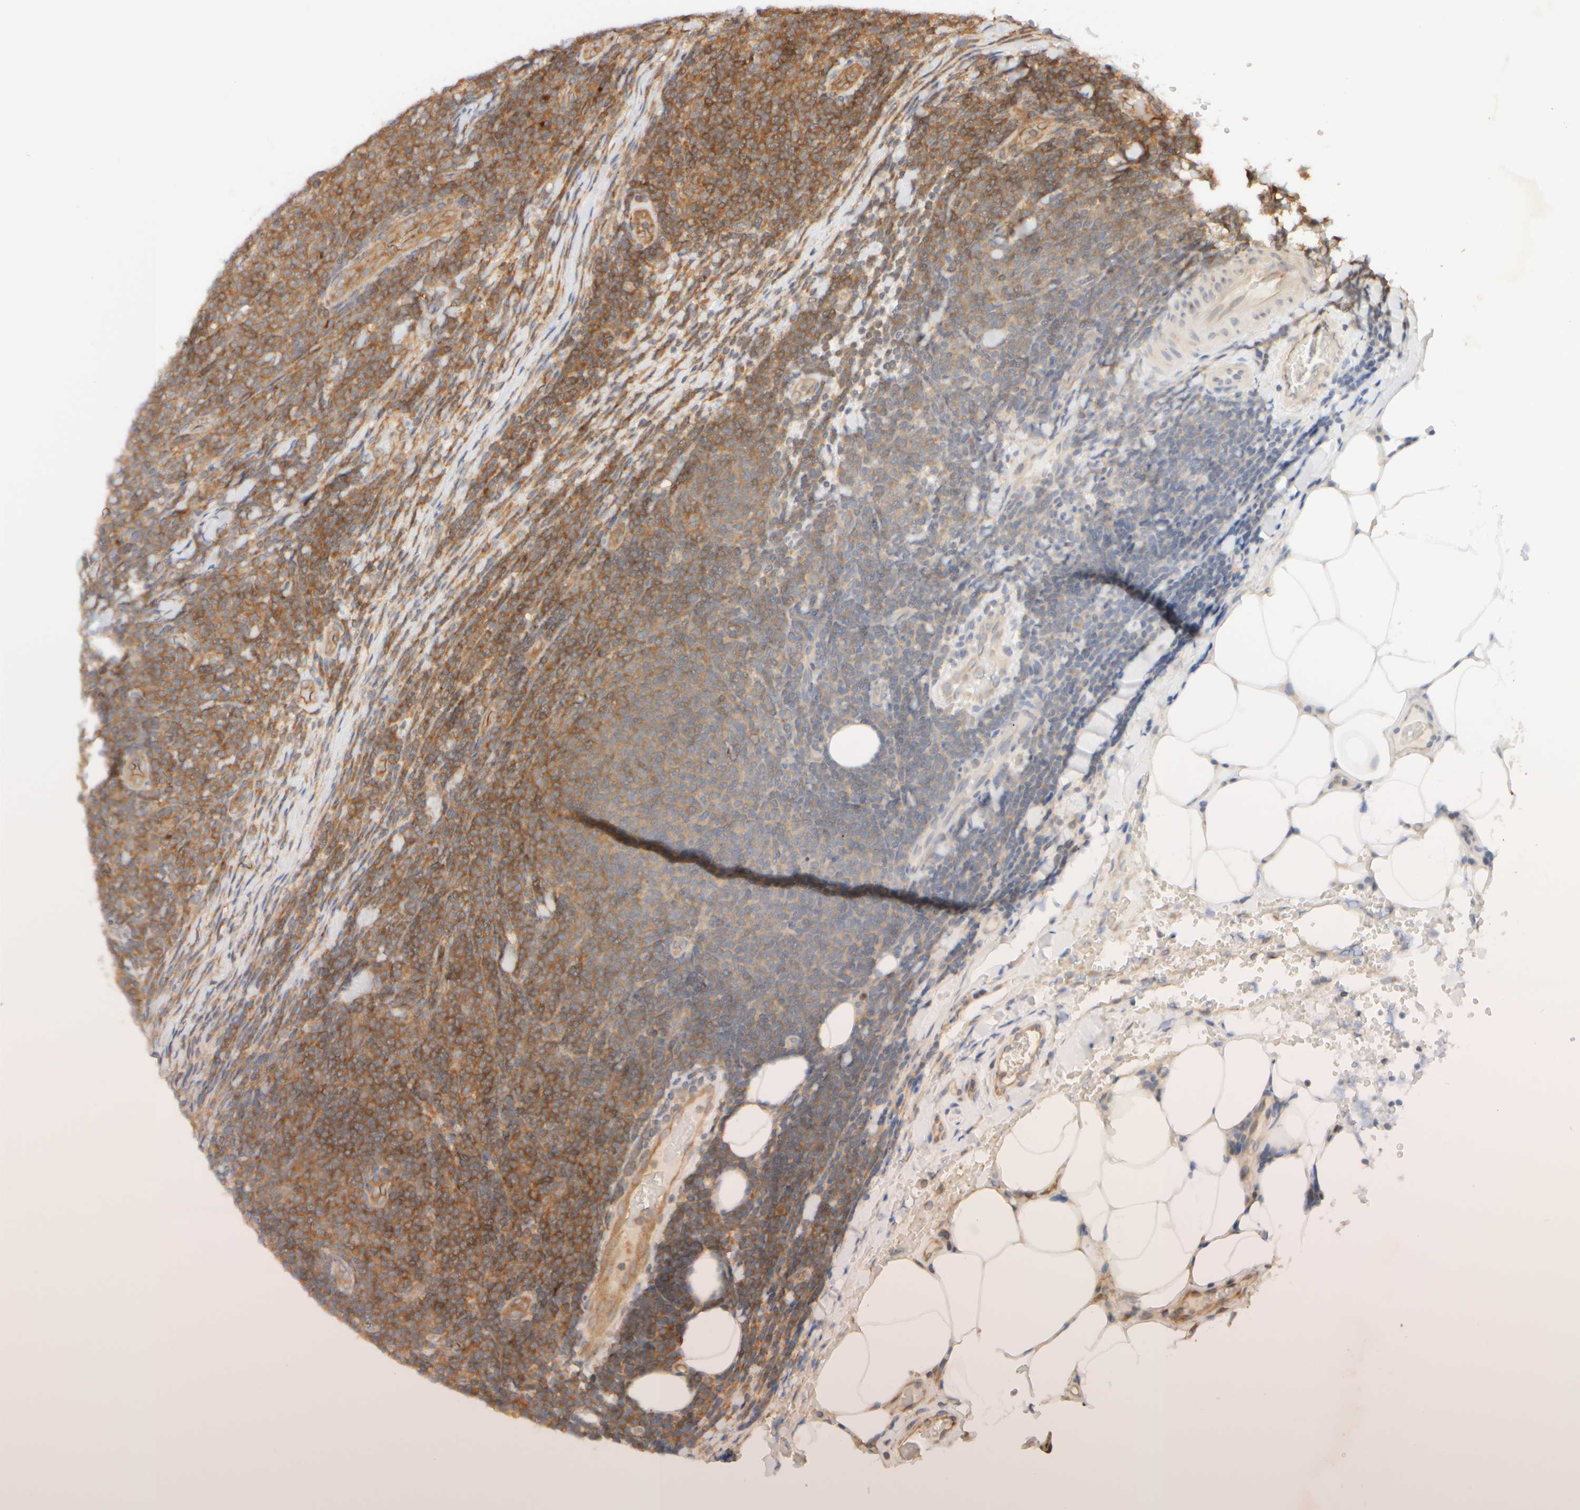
{"staining": {"intensity": "moderate", "quantity": ">75%", "location": "cytoplasmic/membranous"}, "tissue": "lymphoma", "cell_type": "Tumor cells", "image_type": "cancer", "snomed": [{"axis": "morphology", "description": "Malignant lymphoma, non-Hodgkin's type, Low grade"}, {"axis": "topography", "description": "Lymph node"}], "caption": "Tumor cells display medium levels of moderate cytoplasmic/membranous expression in approximately >75% of cells in human lymphoma. The staining is performed using DAB brown chromogen to label protein expression. The nuclei are counter-stained blue using hematoxylin.", "gene": "RABEP1", "patient": {"sex": "male", "age": 66}}